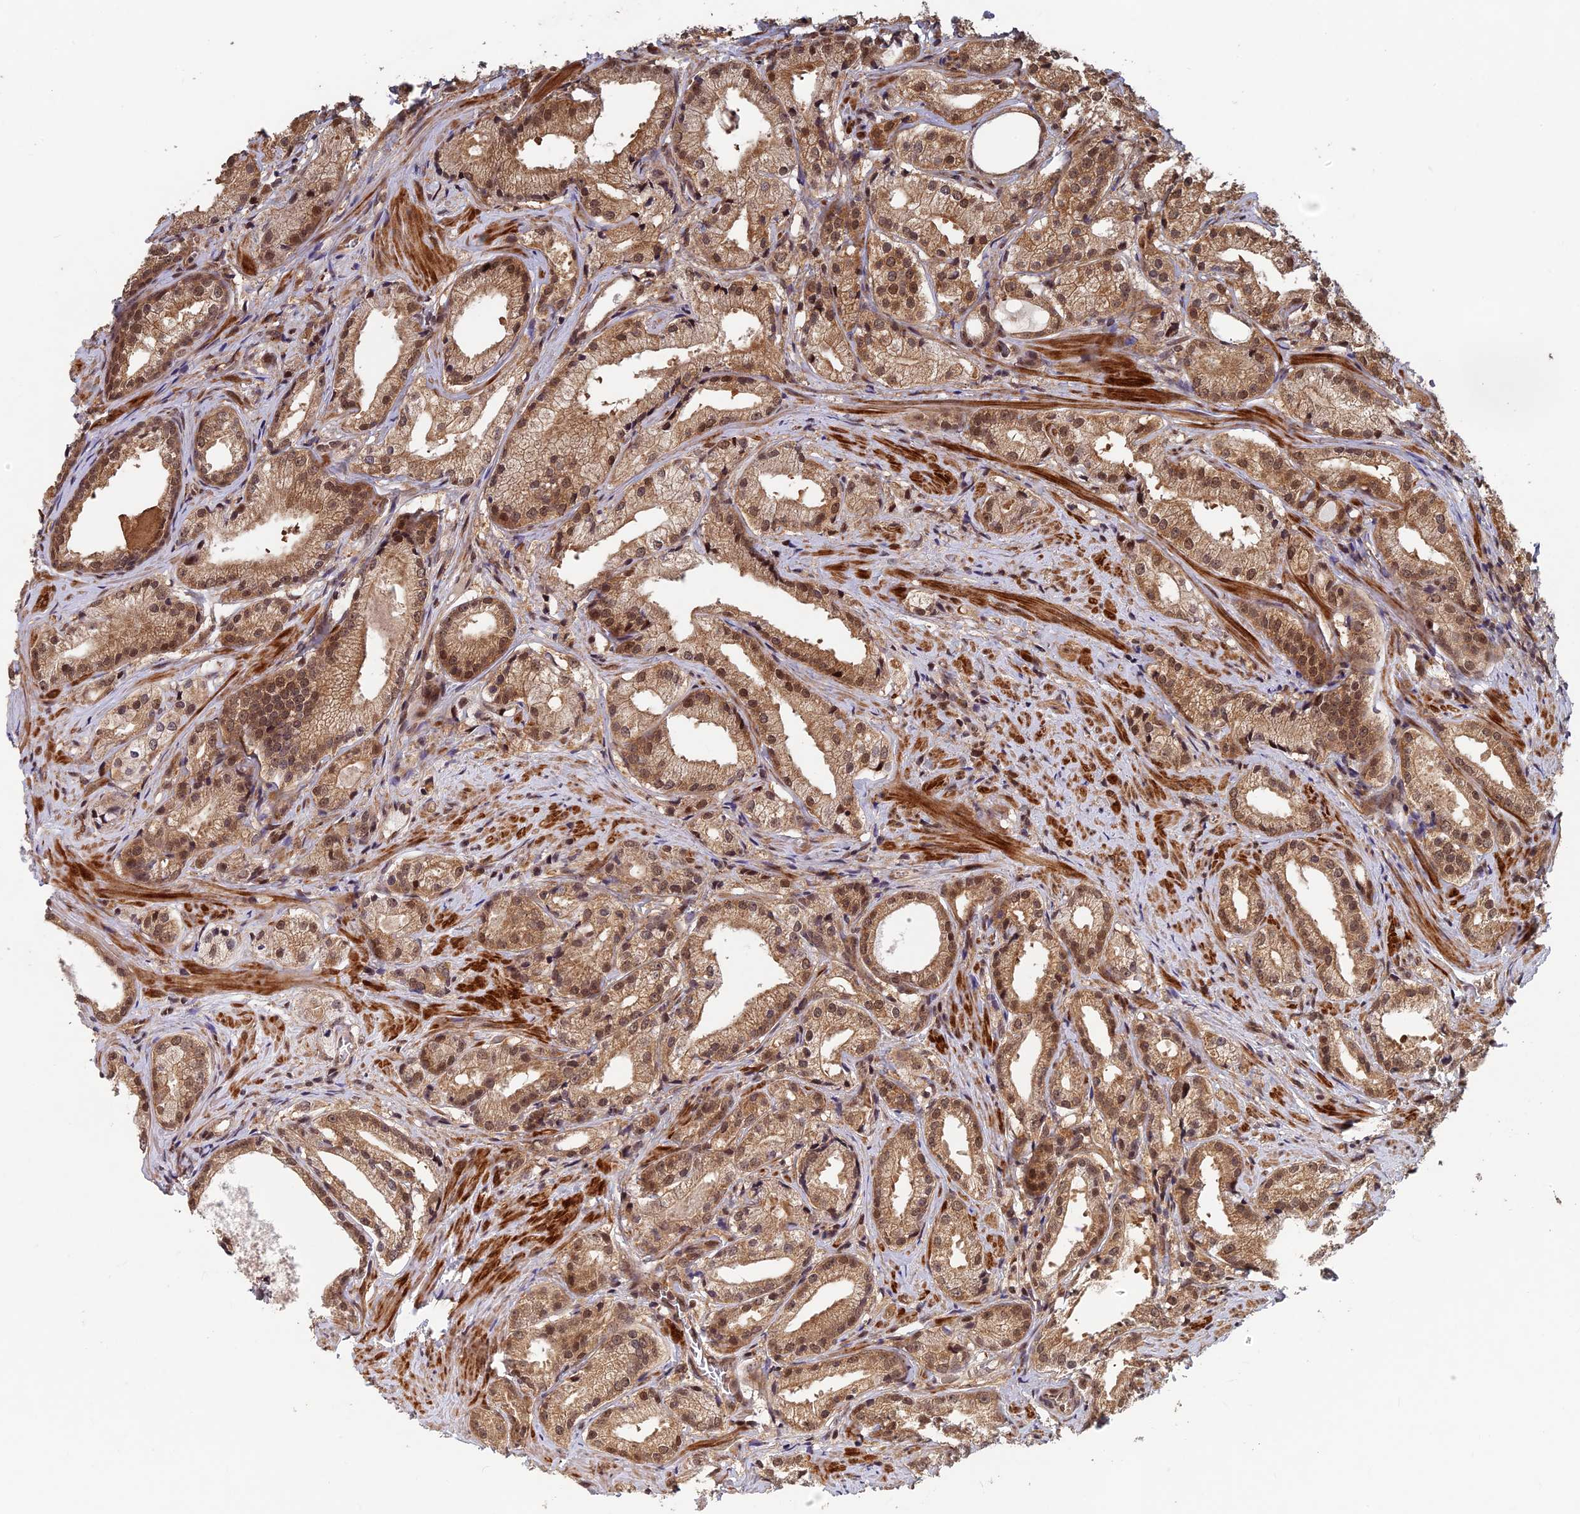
{"staining": {"intensity": "moderate", "quantity": ">75%", "location": "cytoplasmic/membranous,nuclear"}, "tissue": "prostate cancer", "cell_type": "Tumor cells", "image_type": "cancer", "snomed": [{"axis": "morphology", "description": "Adenocarcinoma, Low grade"}, {"axis": "topography", "description": "Prostate"}], "caption": "Immunohistochemistry of prostate cancer (adenocarcinoma (low-grade)) exhibits medium levels of moderate cytoplasmic/membranous and nuclear positivity in approximately >75% of tumor cells. Nuclei are stained in blue.", "gene": "FAM53C", "patient": {"sex": "male", "age": 57}}